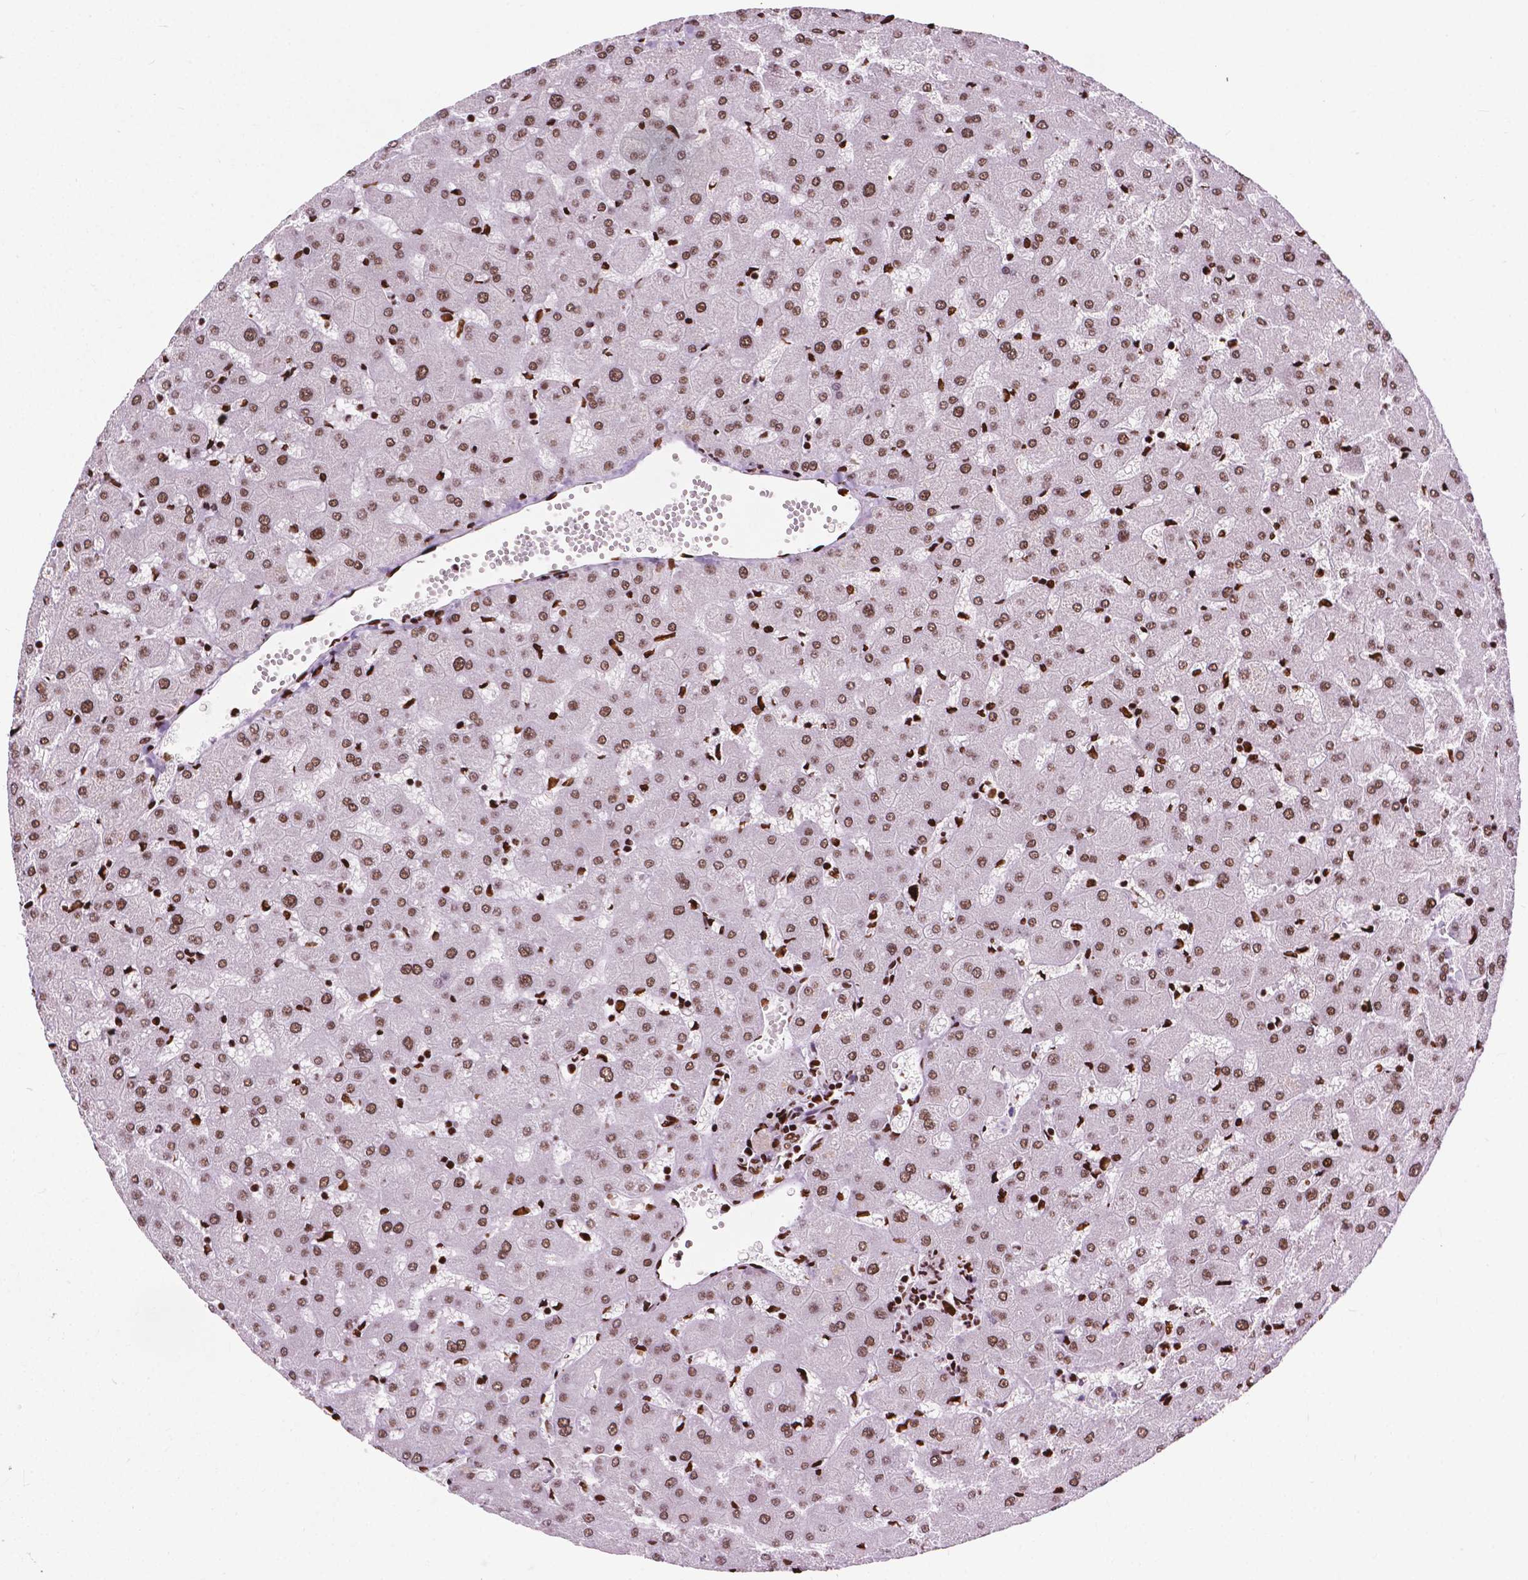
{"staining": {"intensity": "moderate", "quantity": ">75%", "location": "nuclear"}, "tissue": "liver", "cell_type": "Cholangiocytes", "image_type": "normal", "snomed": [{"axis": "morphology", "description": "Normal tissue, NOS"}, {"axis": "topography", "description": "Liver"}], "caption": "A high-resolution histopathology image shows IHC staining of benign liver, which shows moderate nuclear expression in about >75% of cholangiocytes. The protein of interest is stained brown, and the nuclei are stained in blue (DAB (3,3'-diaminobenzidine) IHC with brightfield microscopy, high magnification).", "gene": "SMIM5", "patient": {"sex": "female", "age": 63}}